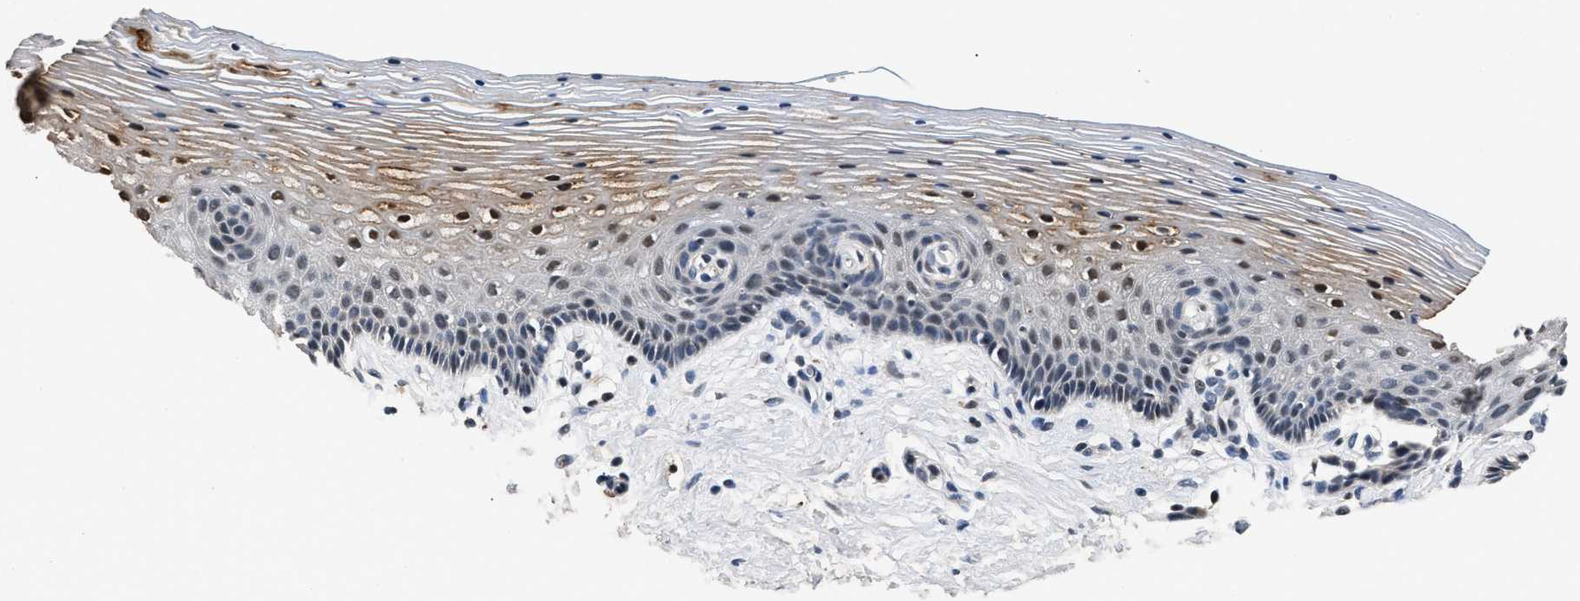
{"staining": {"intensity": "strong", "quantity": "25%-75%", "location": "cytoplasmic/membranous,nuclear"}, "tissue": "vagina", "cell_type": "Squamous epithelial cells", "image_type": "normal", "snomed": [{"axis": "morphology", "description": "Normal tissue, NOS"}, {"axis": "topography", "description": "Vagina"}], "caption": "Human vagina stained with a brown dye displays strong cytoplasmic/membranous,nuclear positive staining in approximately 25%-75% of squamous epithelial cells.", "gene": "RBM33", "patient": {"sex": "female", "age": 32}}